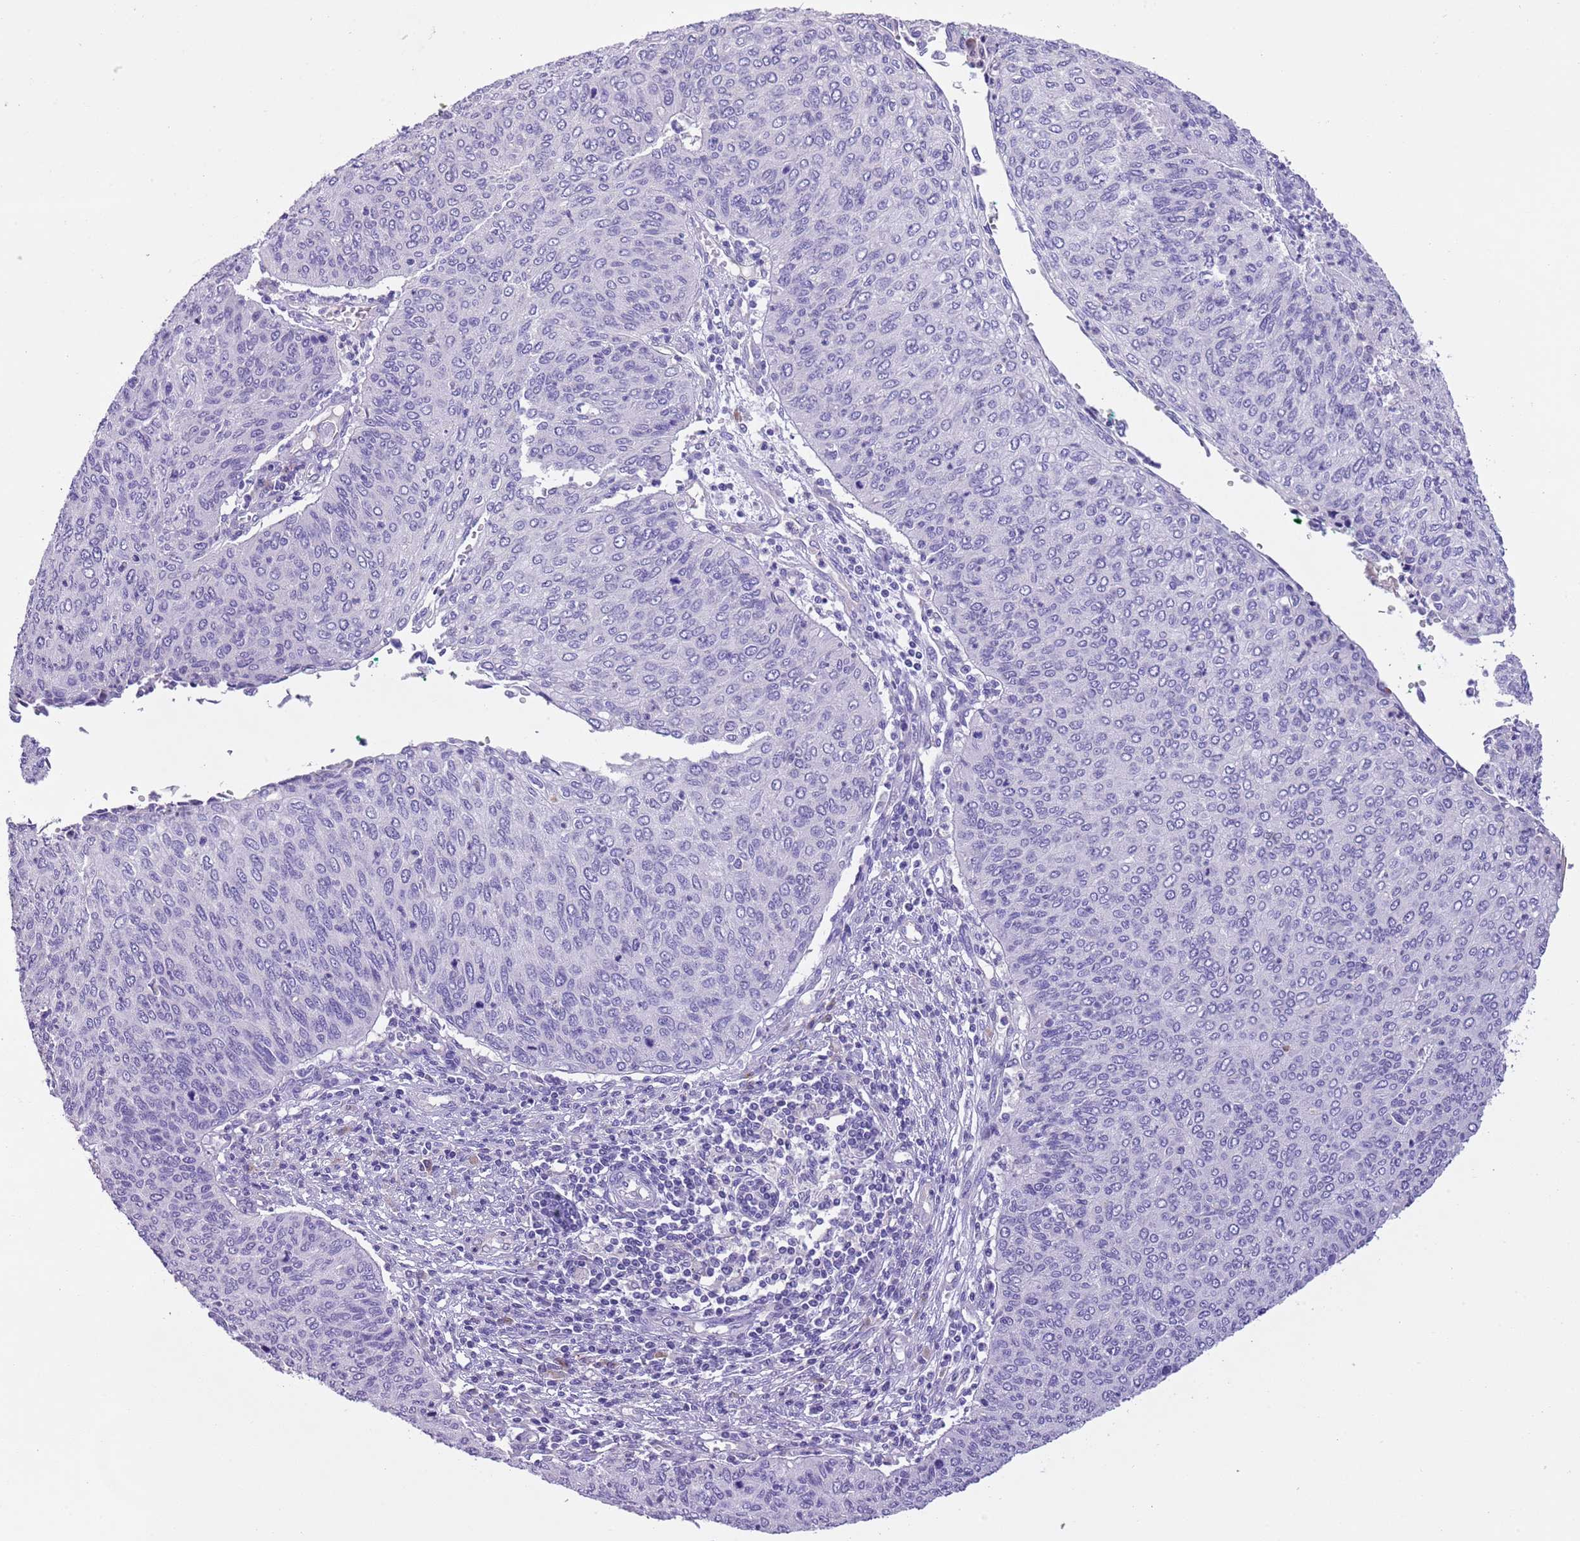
{"staining": {"intensity": "negative", "quantity": "none", "location": "none"}, "tissue": "cervical cancer", "cell_type": "Tumor cells", "image_type": "cancer", "snomed": [{"axis": "morphology", "description": "Squamous cell carcinoma, NOS"}, {"axis": "topography", "description": "Cervix"}], "caption": "Cervical squamous cell carcinoma was stained to show a protein in brown. There is no significant staining in tumor cells.", "gene": "CLEC2A", "patient": {"sex": "female", "age": 38}}